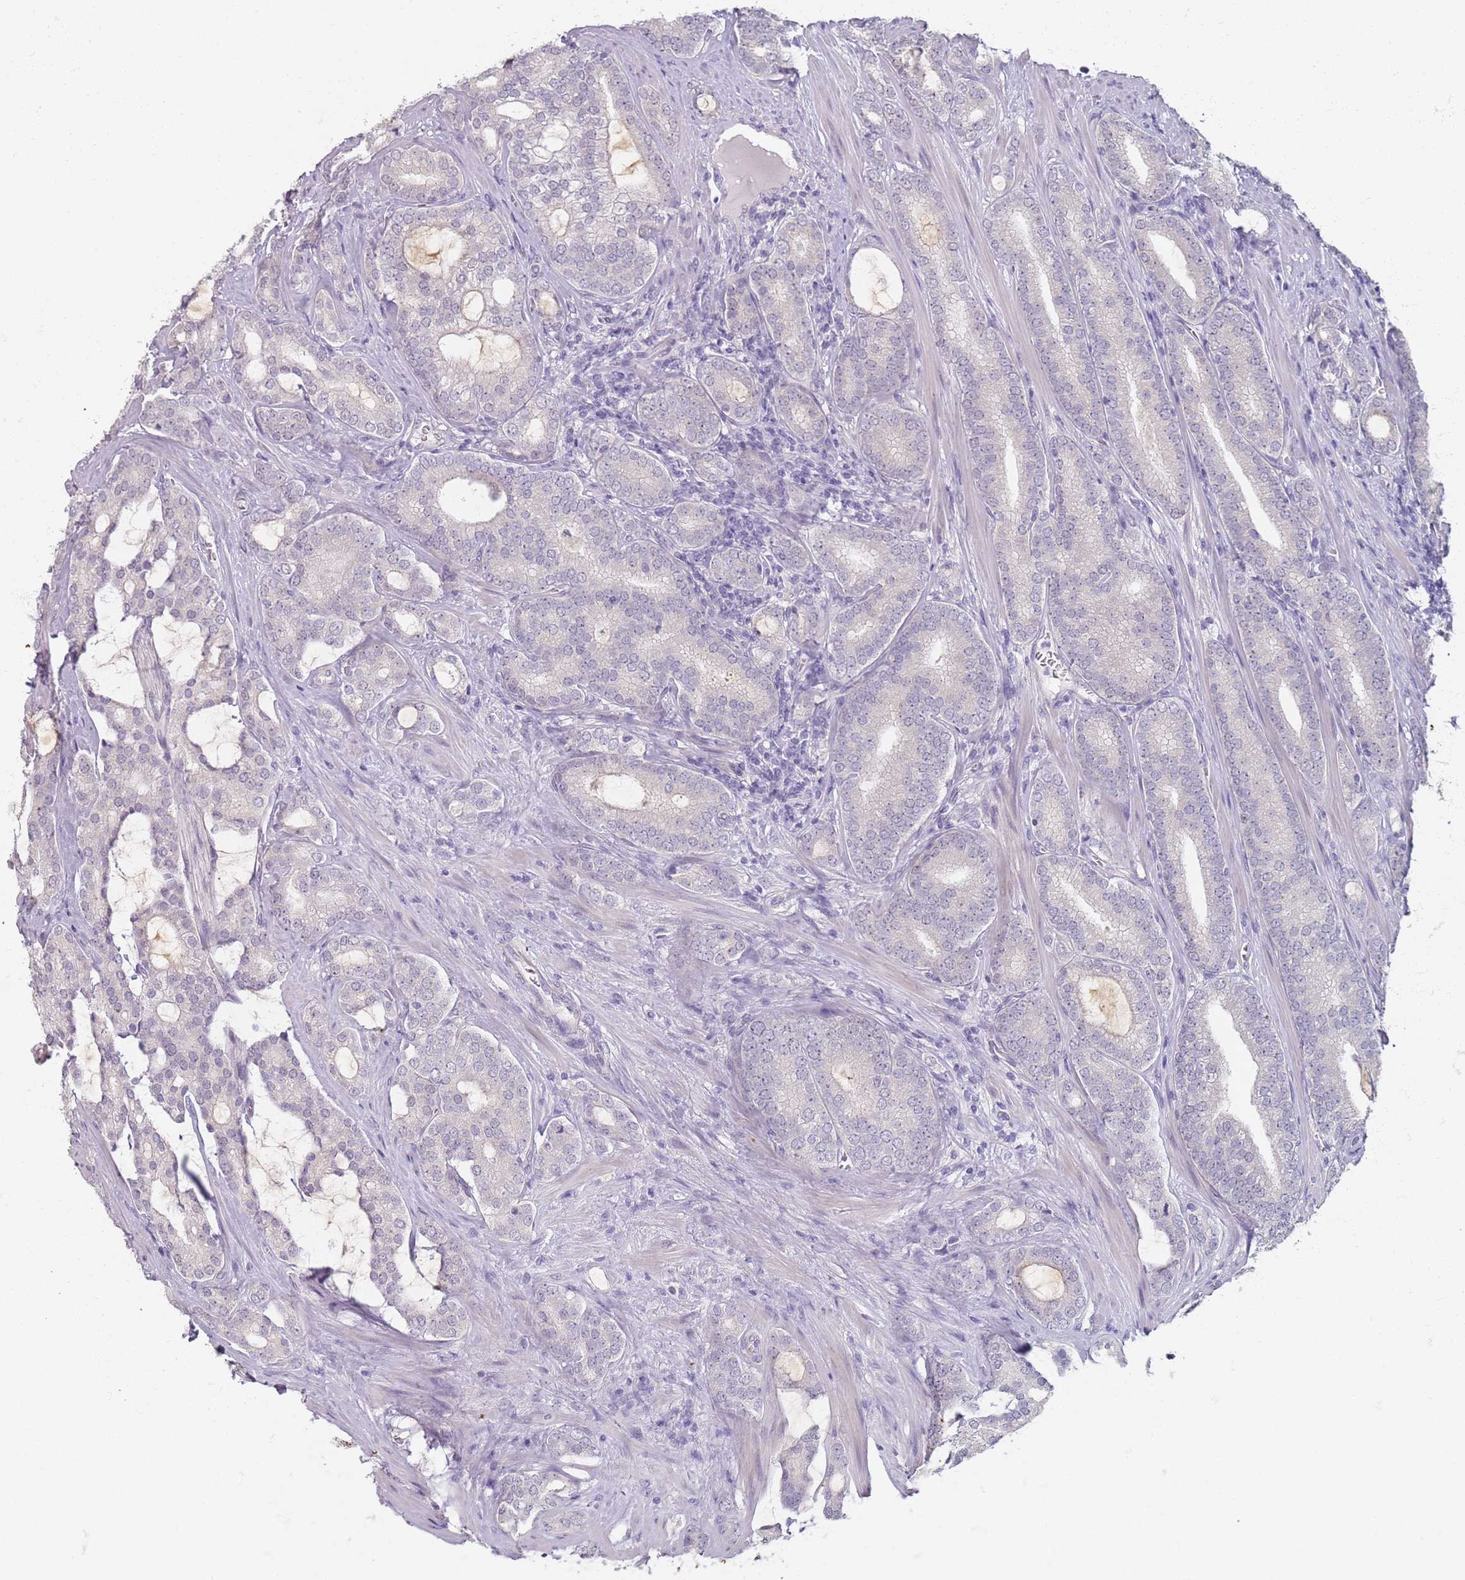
{"staining": {"intensity": "negative", "quantity": "none", "location": "none"}, "tissue": "prostate cancer", "cell_type": "Tumor cells", "image_type": "cancer", "snomed": [{"axis": "morphology", "description": "Adenocarcinoma, High grade"}, {"axis": "topography", "description": "Prostate"}], "caption": "There is no significant expression in tumor cells of prostate cancer.", "gene": "CD40LG", "patient": {"sex": "male", "age": 63}}